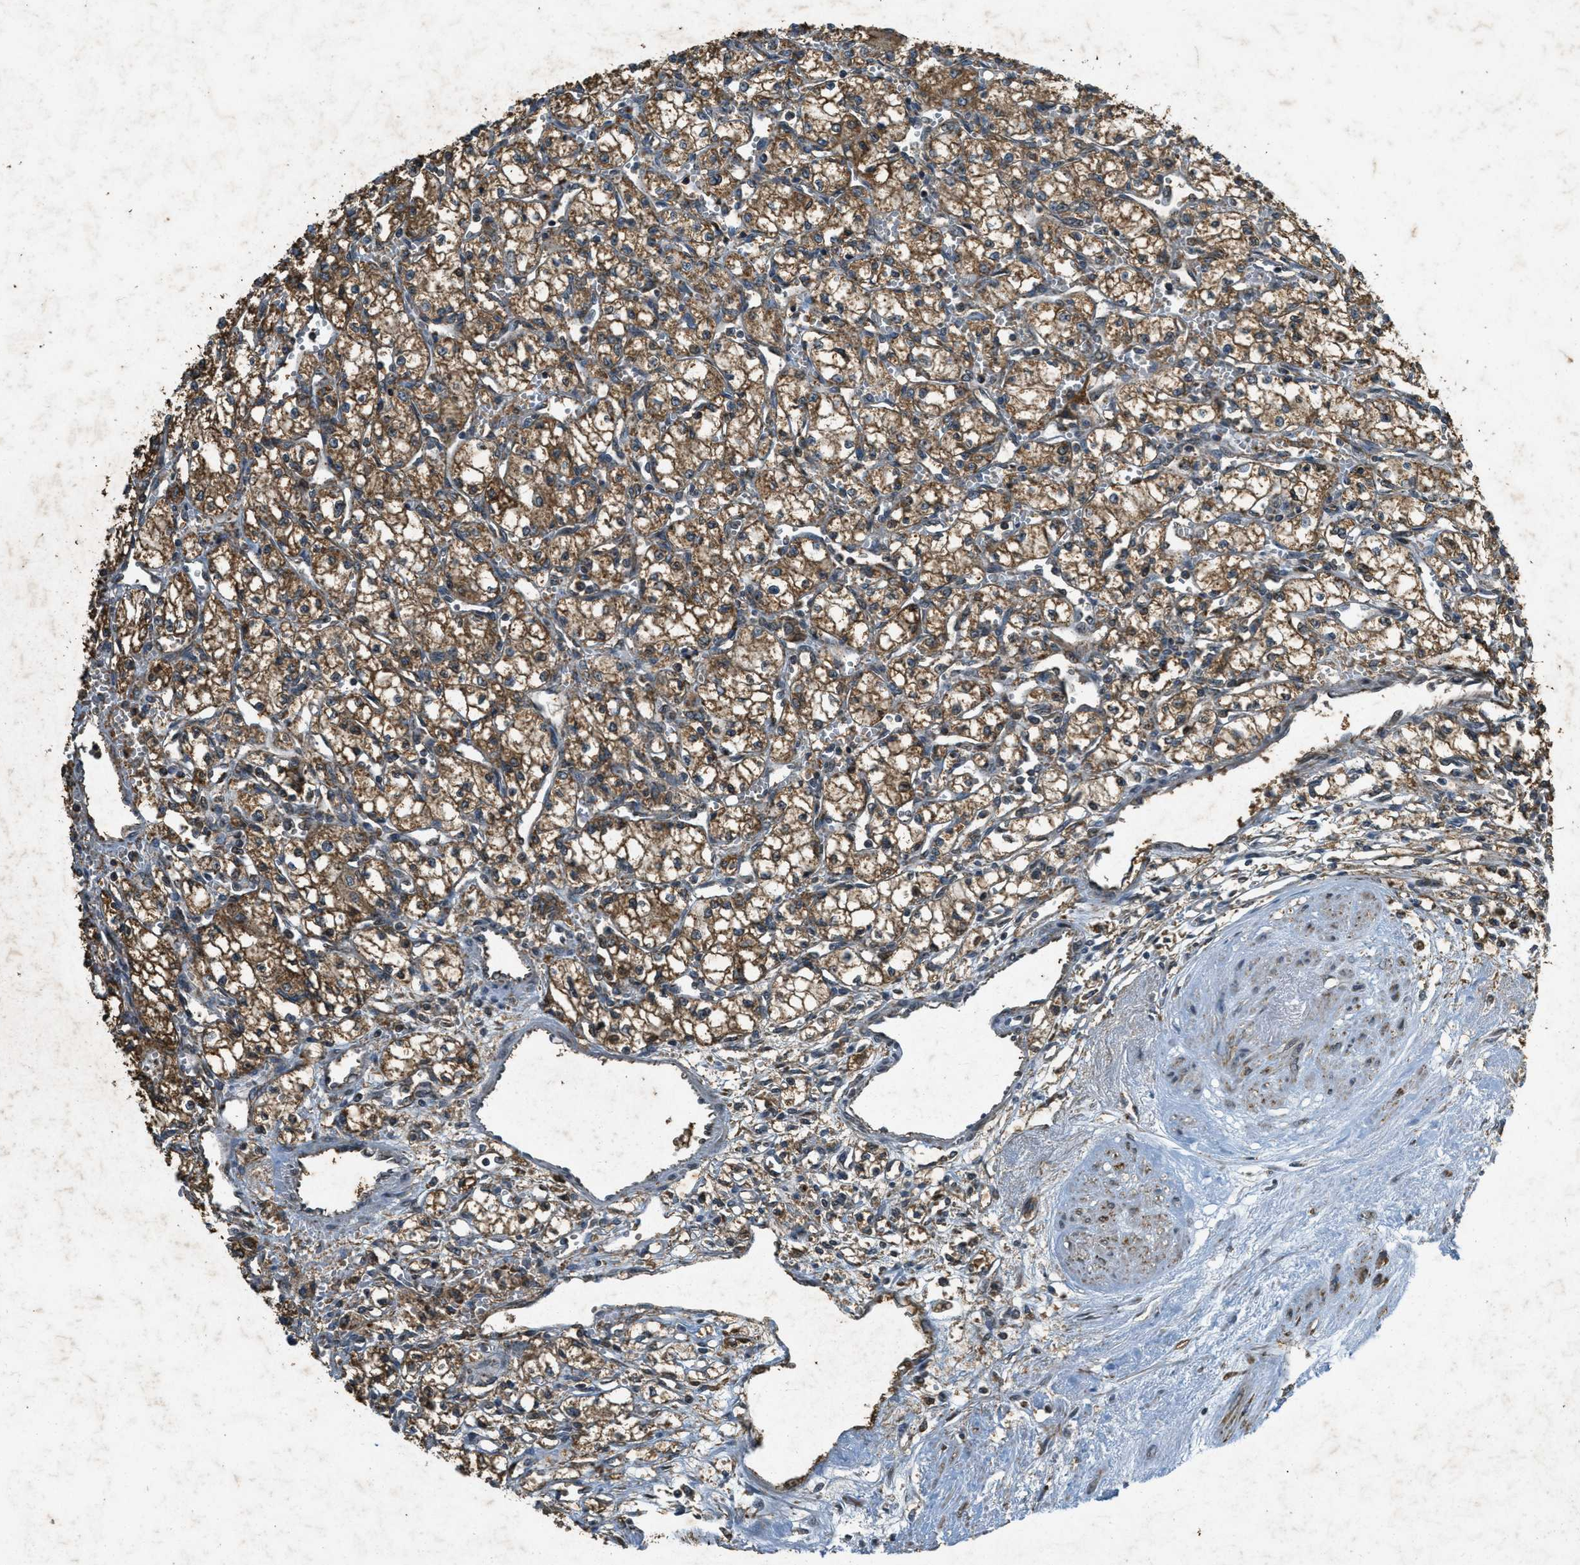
{"staining": {"intensity": "moderate", "quantity": ">75%", "location": "cytoplasmic/membranous"}, "tissue": "renal cancer", "cell_type": "Tumor cells", "image_type": "cancer", "snomed": [{"axis": "morphology", "description": "Normal tissue, NOS"}, {"axis": "morphology", "description": "Adenocarcinoma, NOS"}, {"axis": "topography", "description": "Kidney"}], "caption": "Protein staining of adenocarcinoma (renal) tissue demonstrates moderate cytoplasmic/membranous staining in approximately >75% of tumor cells. (DAB (3,3'-diaminobenzidine) = brown stain, brightfield microscopy at high magnification).", "gene": "PPP1R15A", "patient": {"sex": "male", "age": 59}}